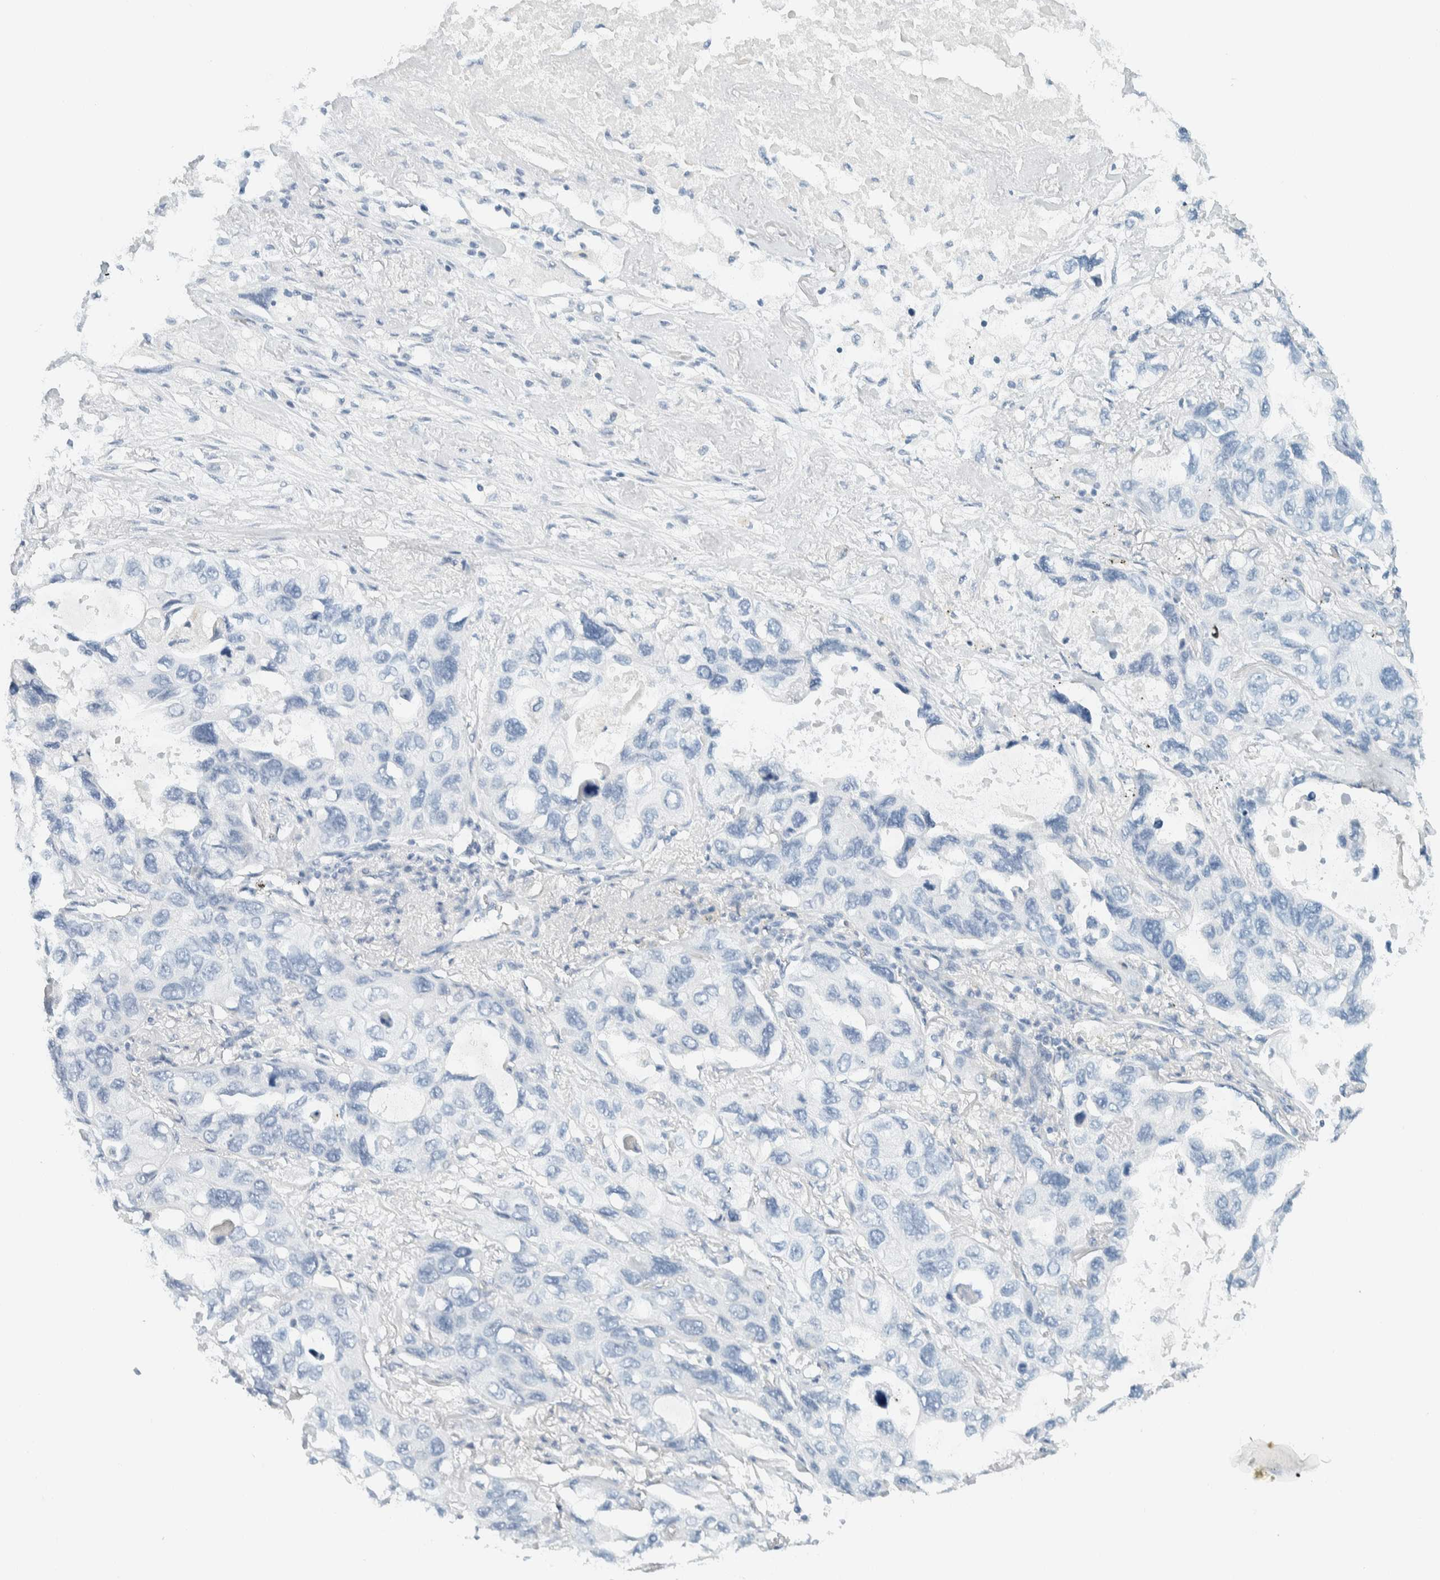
{"staining": {"intensity": "negative", "quantity": "none", "location": "none"}, "tissue": "lung cancer", "cell_type": "Tumor cells", "image_type": "cancer", "snomed": [{"axis": "morphology", "description": "Squamous cell carcinoma, NOS"}, {"axis": "topography", "description": "Lung"}], "caption": "Lung cancer stained for a protein using IHC displays no expression tumor cells.", "gene": "ALOX12B", "patient": {"sex": "female", "age": 73}}